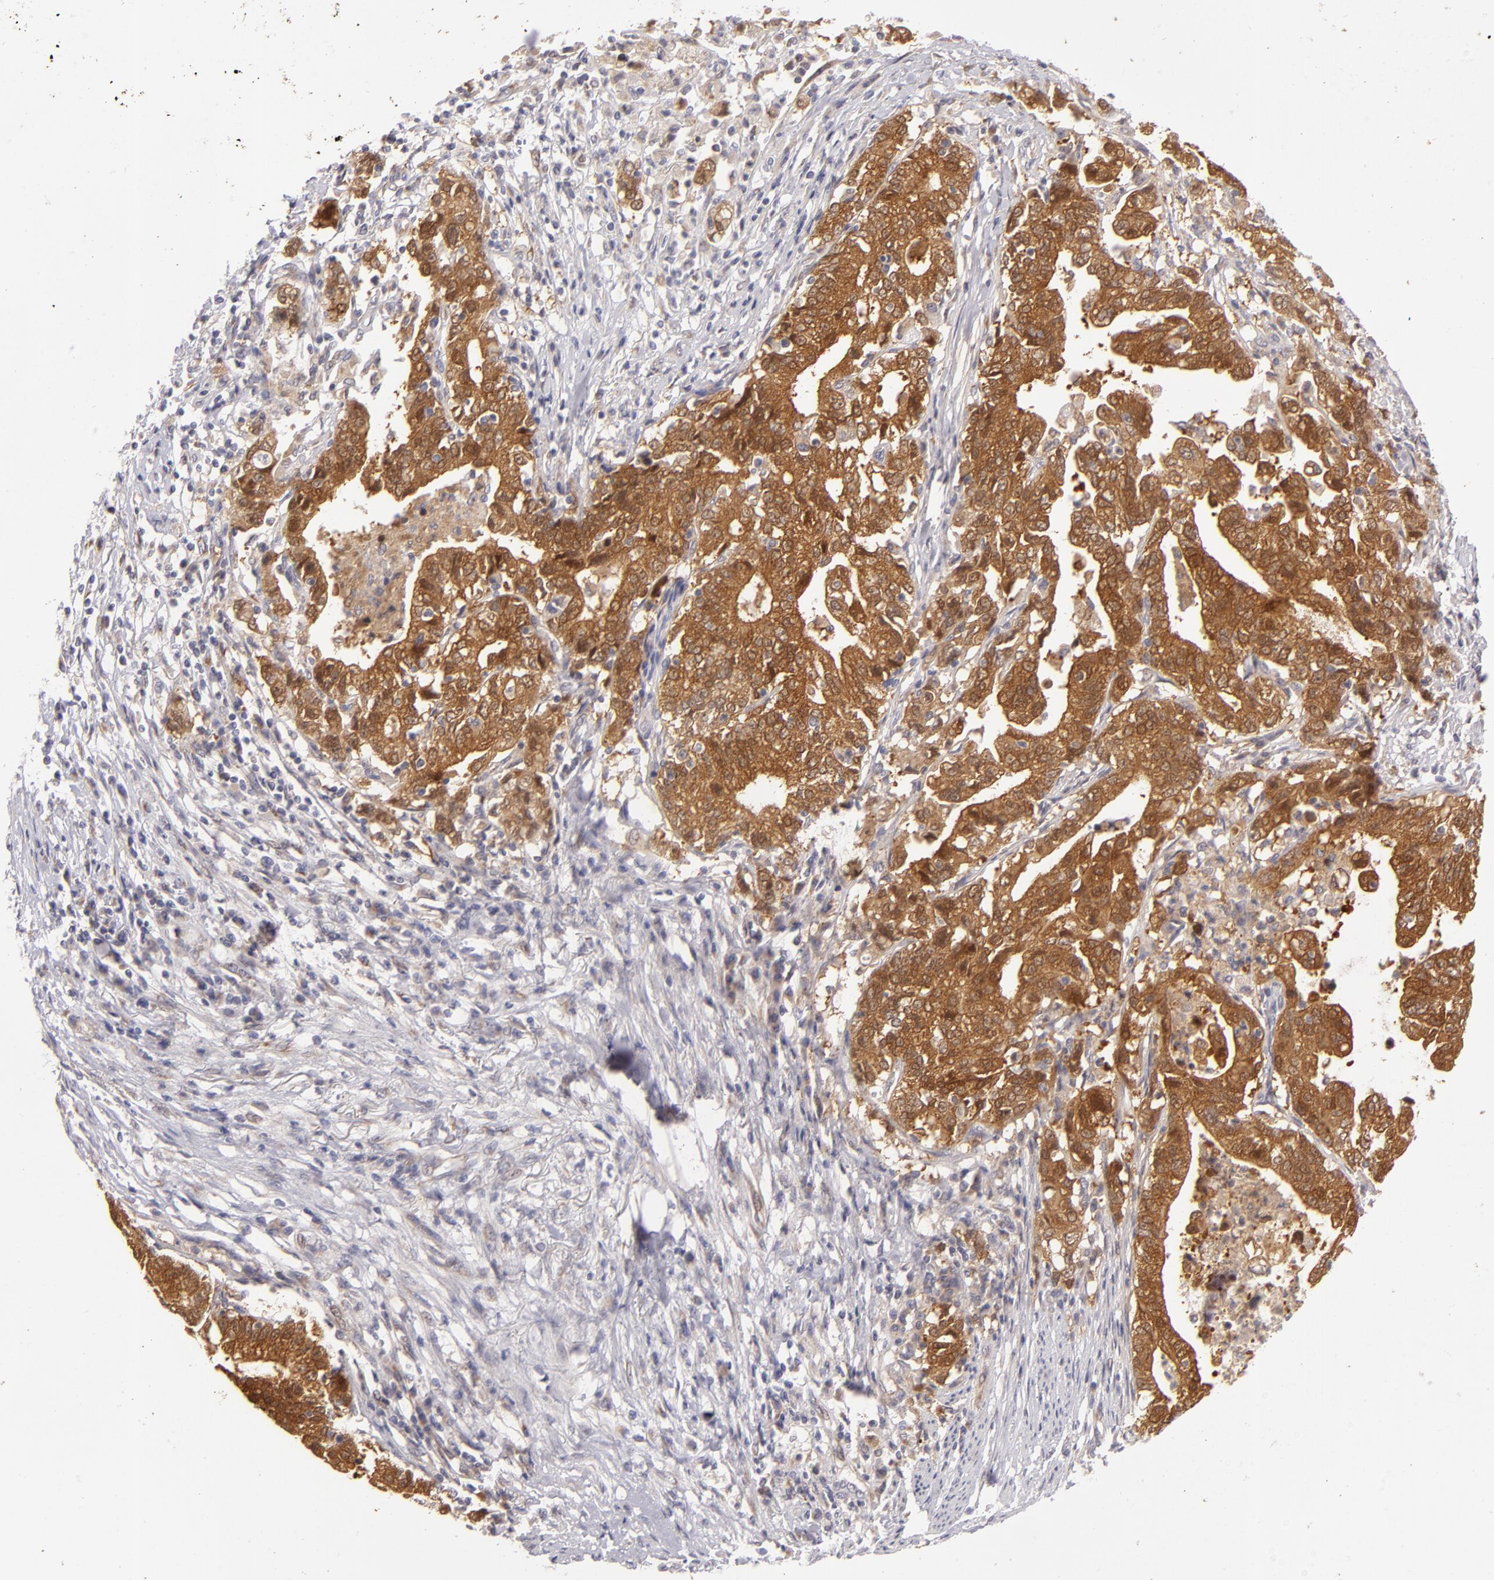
{"staining": {"intensity": "strong", "quantity": ">75%", "location": "cytoplasmic/membranous"}, "tissue": "stomach cancer", "cell_type": "Tumor cells", "image_type": "cancer", "snomed": [{"axis": "morphology", "description": "Adenocarcinoma, NOS"}, {"axis": "topography", "description": "Stomach, upper"}], "caption": "High-magnification brightfield microscopy of adenocarcinoma (stomach) stained with DAB (brown) and counterstained with hematoxylin (blue). tumor cells exhibit strong cytoplasmic/membranous positivity is identified in approximately>75% of cells.", "gene": "SH2D4A", "patient": {"sex": "female", "age": 50}}